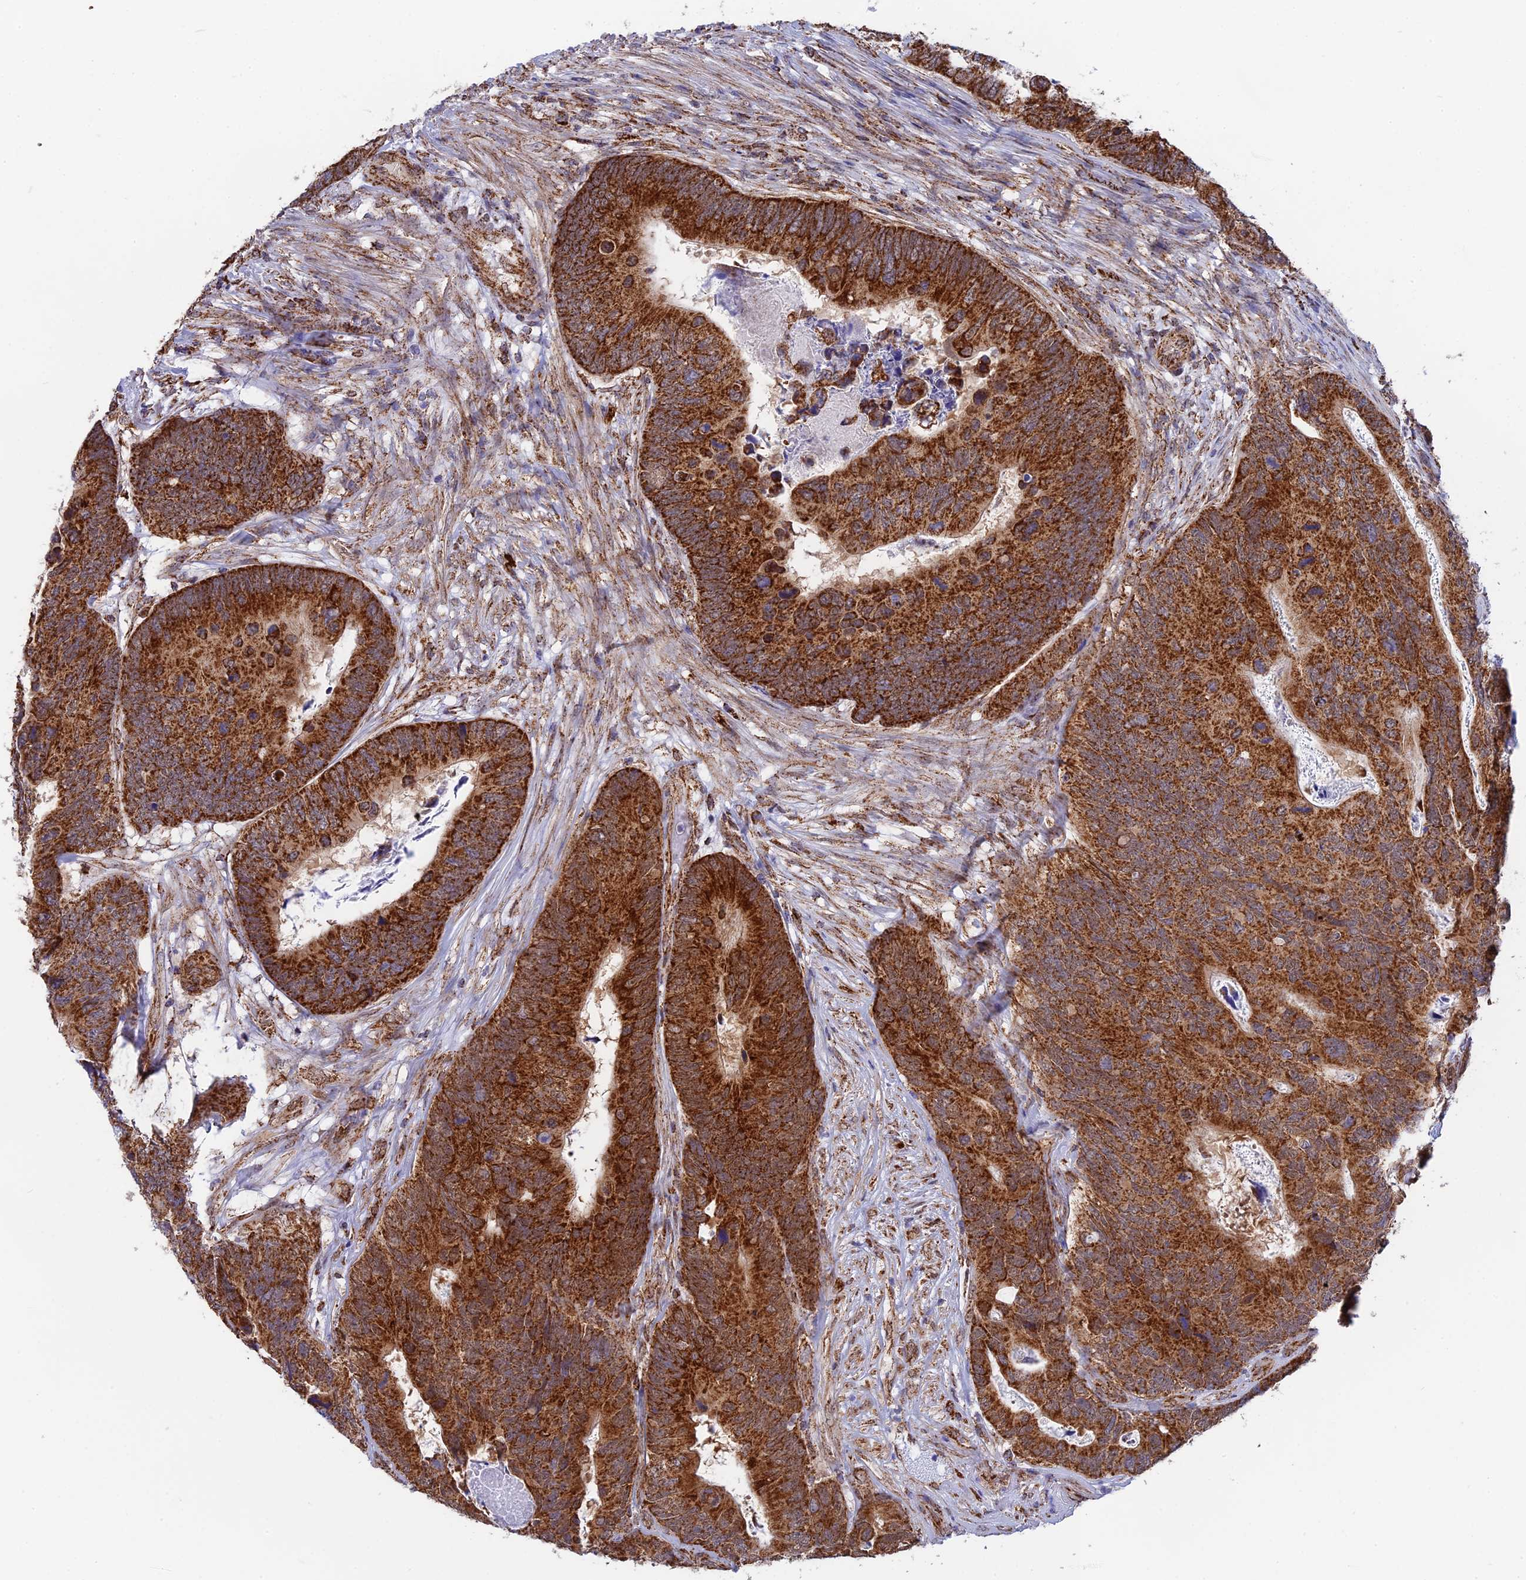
{"staining": {"intensity": "strong", "quantity": ">75%", "location": "cytoplasmic/membranous"}, "tissue": "colorectal cancer", "cell_type": "Tumor cells", "image_type": "cancer", "snomed": [{"axis": "morphology", "description": "Adenocarcinoma, NOS"}, {"axis": "topography", "description": "Colon"}], "caption": "There is high levels of strong cytoplasmic/membranous staining in tumor cells of adenocarcinoma (colorectal), as demonstrated by immunohistochemical staining (brown color).", "gene": "CDC16", "patient": {"sex": "female", "age": 67}}